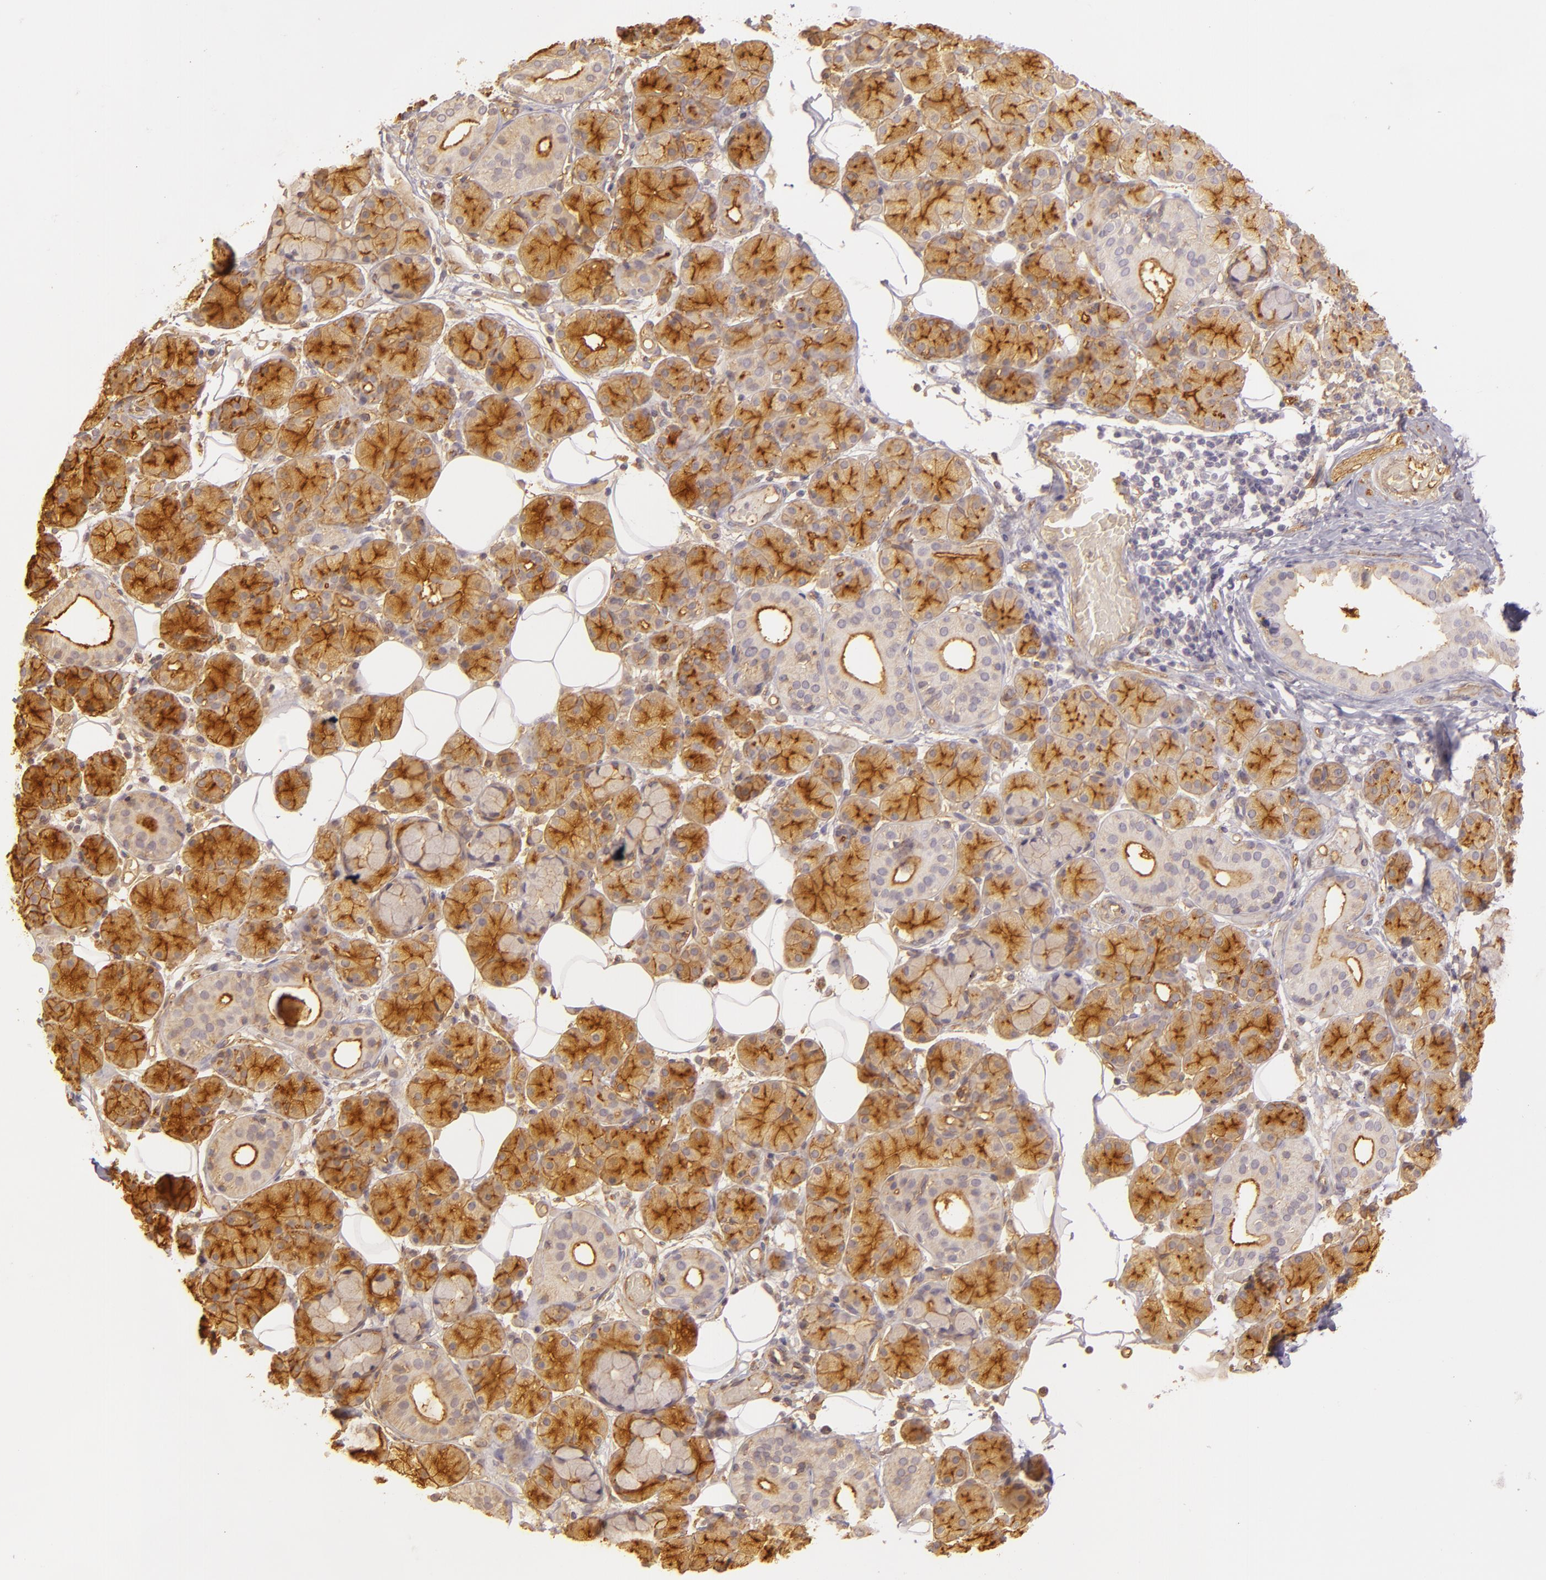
{"staining": {"intensity": "moderate", "quantity": "25%-75%", "location": "cytoplasmic/membranous"}, "tissue": "salivary gland", "cell_type": "Glandular cells", "image_type": "normal", "snomed": [{"axis": "morphology", "description": "Normal tissue, NOS"}, {"axis": "topography", "description": "Salivary gland"}], "caption": "Immunohistochemistry (DAB) staining of normal salivary gland reveals moderate cytoplasmic/membranous protein expression in approximately 25%-75% of glandular cells. (DAB (3,3'-diaminobenzidine) = brown stain, brightfield microscopy at high magnification).", "gene": "CD59", "patient": {"sex": "male", "age": 54}}